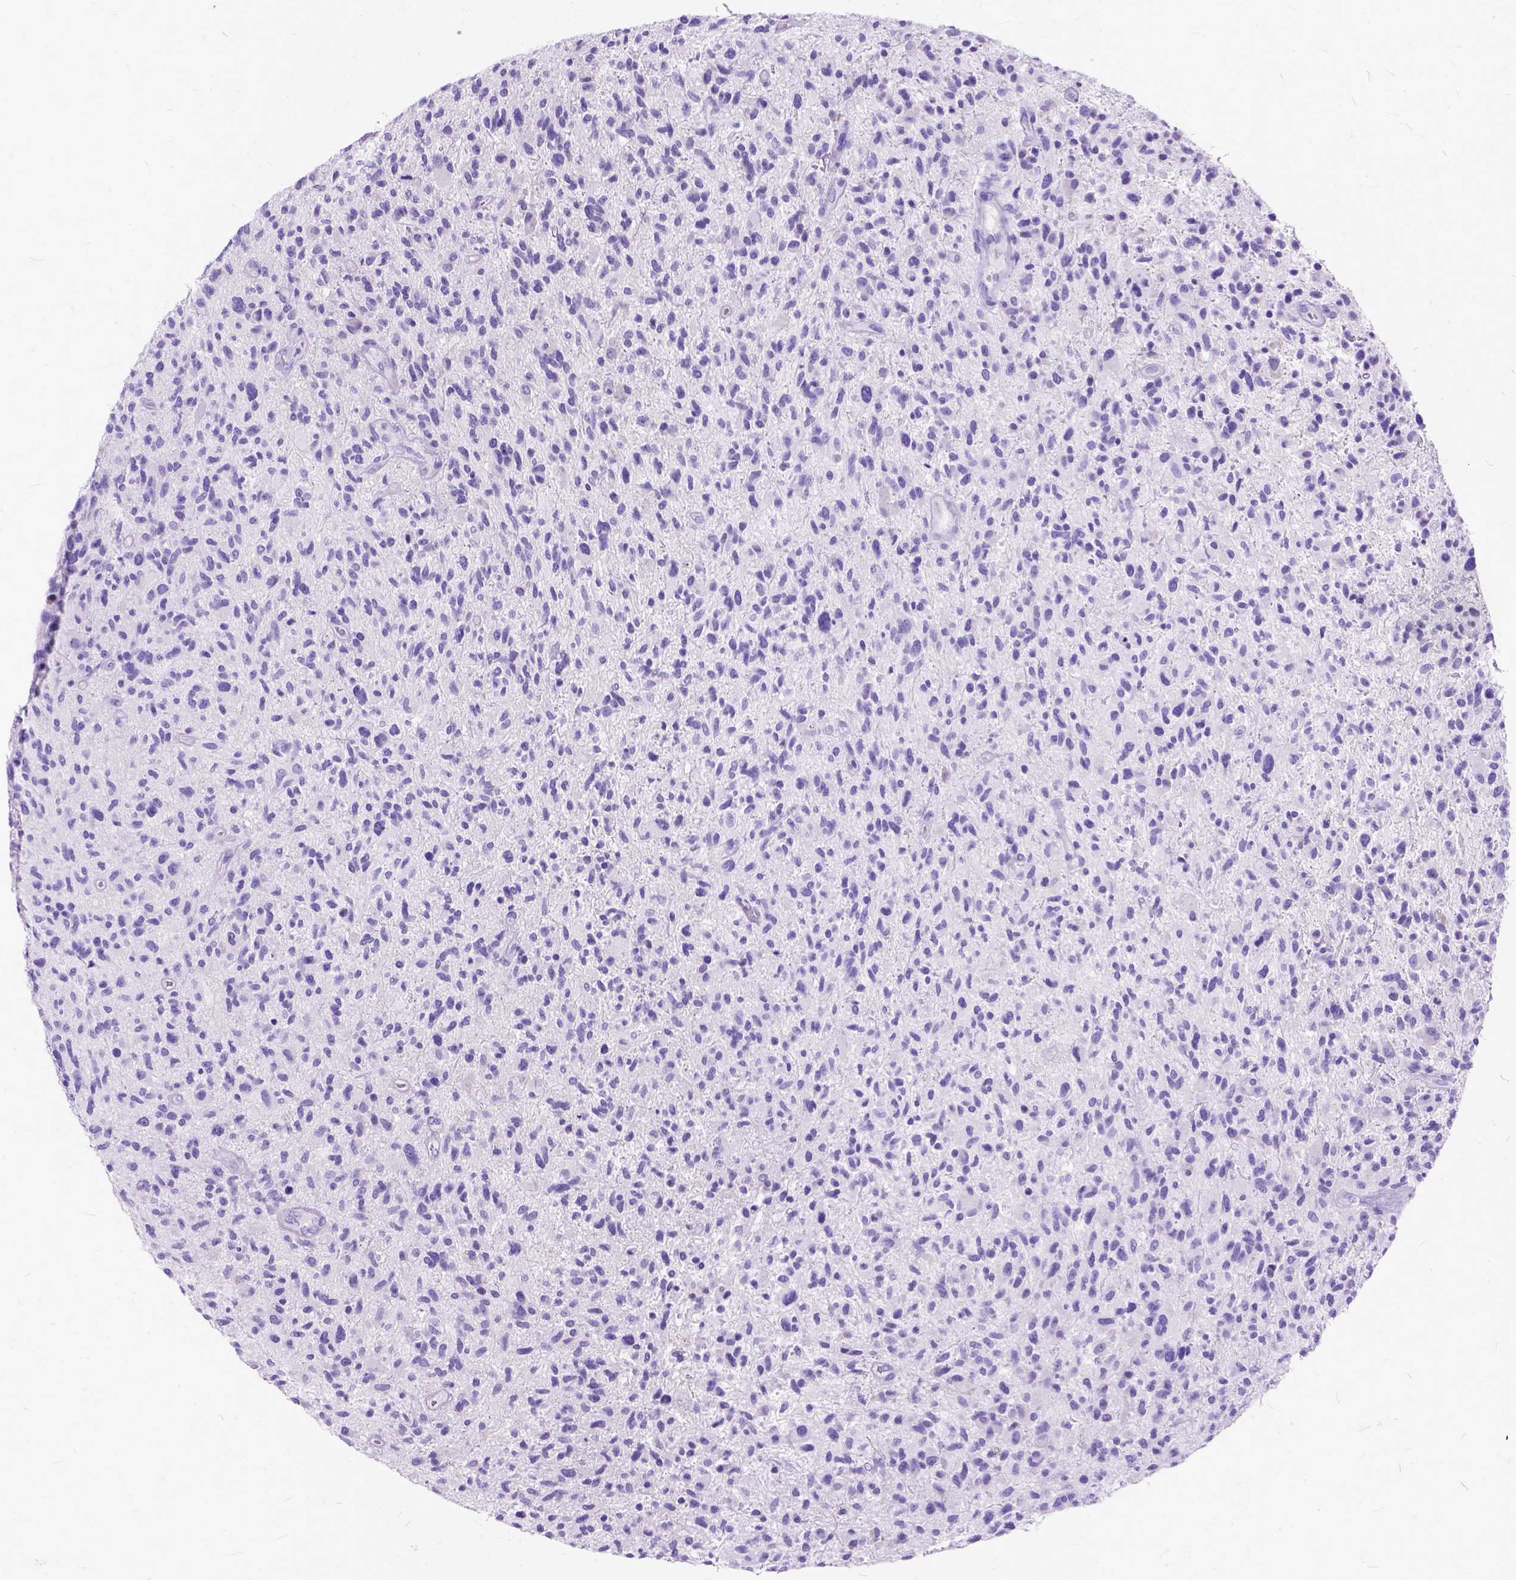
{"staining": {"intensity": "negative", "quantity": "none", "location": "none"}, "tissue": "glioma", "cell_type": "Tumor cells", "image_type": "cancer", "snomed": [{"axis": "morphology", "description": "Glioma, malignant, High grade"}, {"axis": "topography", "description": "Brain"}], "caption": "This is a histopathology image of IHC staining of glioma, which shows no positivity in tumor cells.", "gene": "C1QTNF3", "patient": {"sex": "male", "age": 47}}